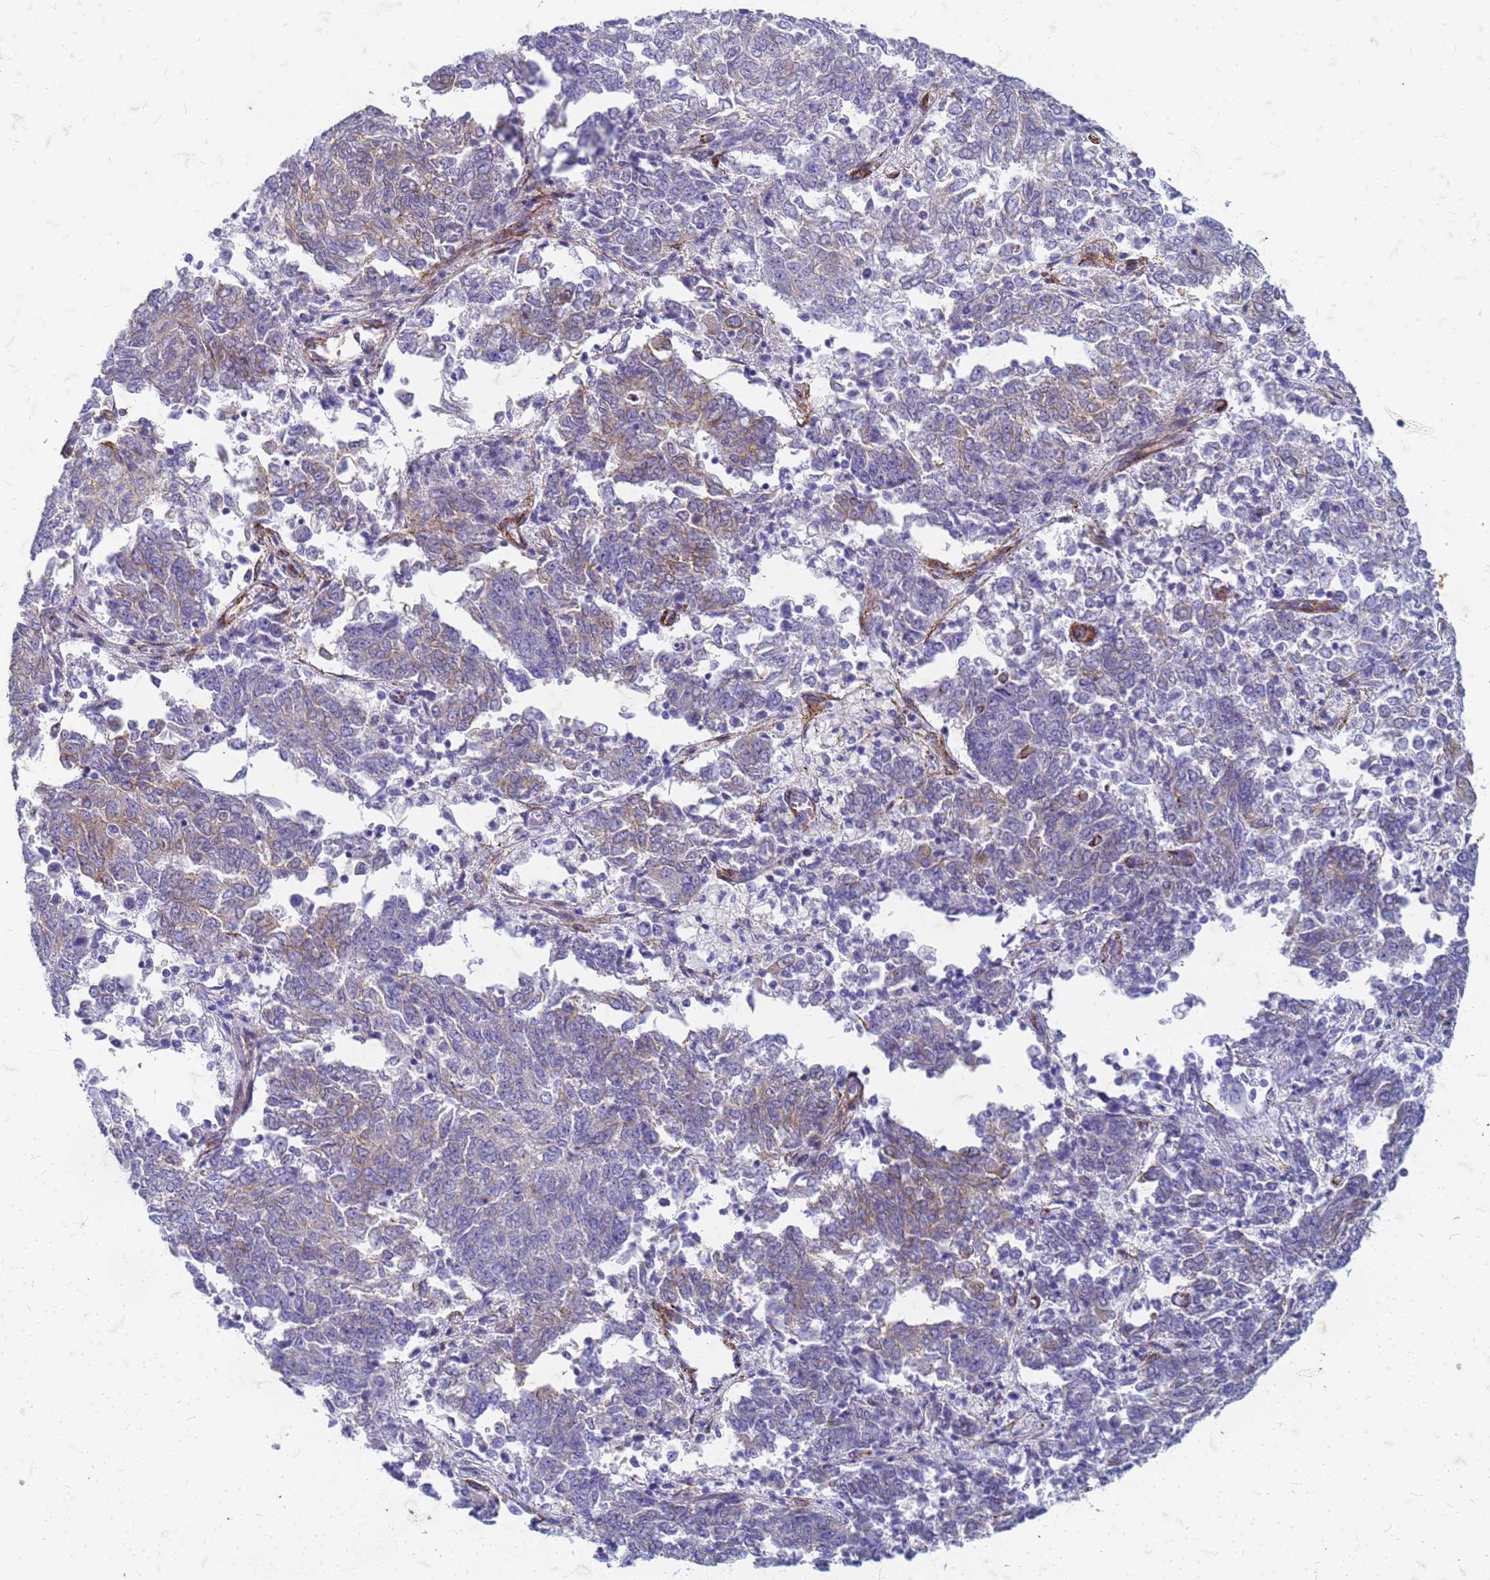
{"staining": {"intensity": "moderate", "quantity": "<25%", "location": "cytoplasmic/membranous"}, "tissue": "endometrial cancer", "cell_type": "Tumor cells", "image_type": "cancer", "snomed": [{"axis": "morphology", "description": "Adenocarcinoma, NOS"}, {"axis": "topography", "description": "Endometrium"}], "caption": "Immunohistochemistry staining of endometrial cancer (adenocarcinoma), which exhibits low levels of moderate cytoplasmic/membranous expression in about <25% of tumor cells indicating moderate cytoplasmic/membranous protein expression. The staining was performed using DAB (3,3'-diaminobenzidine) (brown) for protein detection and nuclei were counterstained in hematoxylin (blue).", "gene": "TRIM64B", "patient": {"sex": "female", "age": 80}}